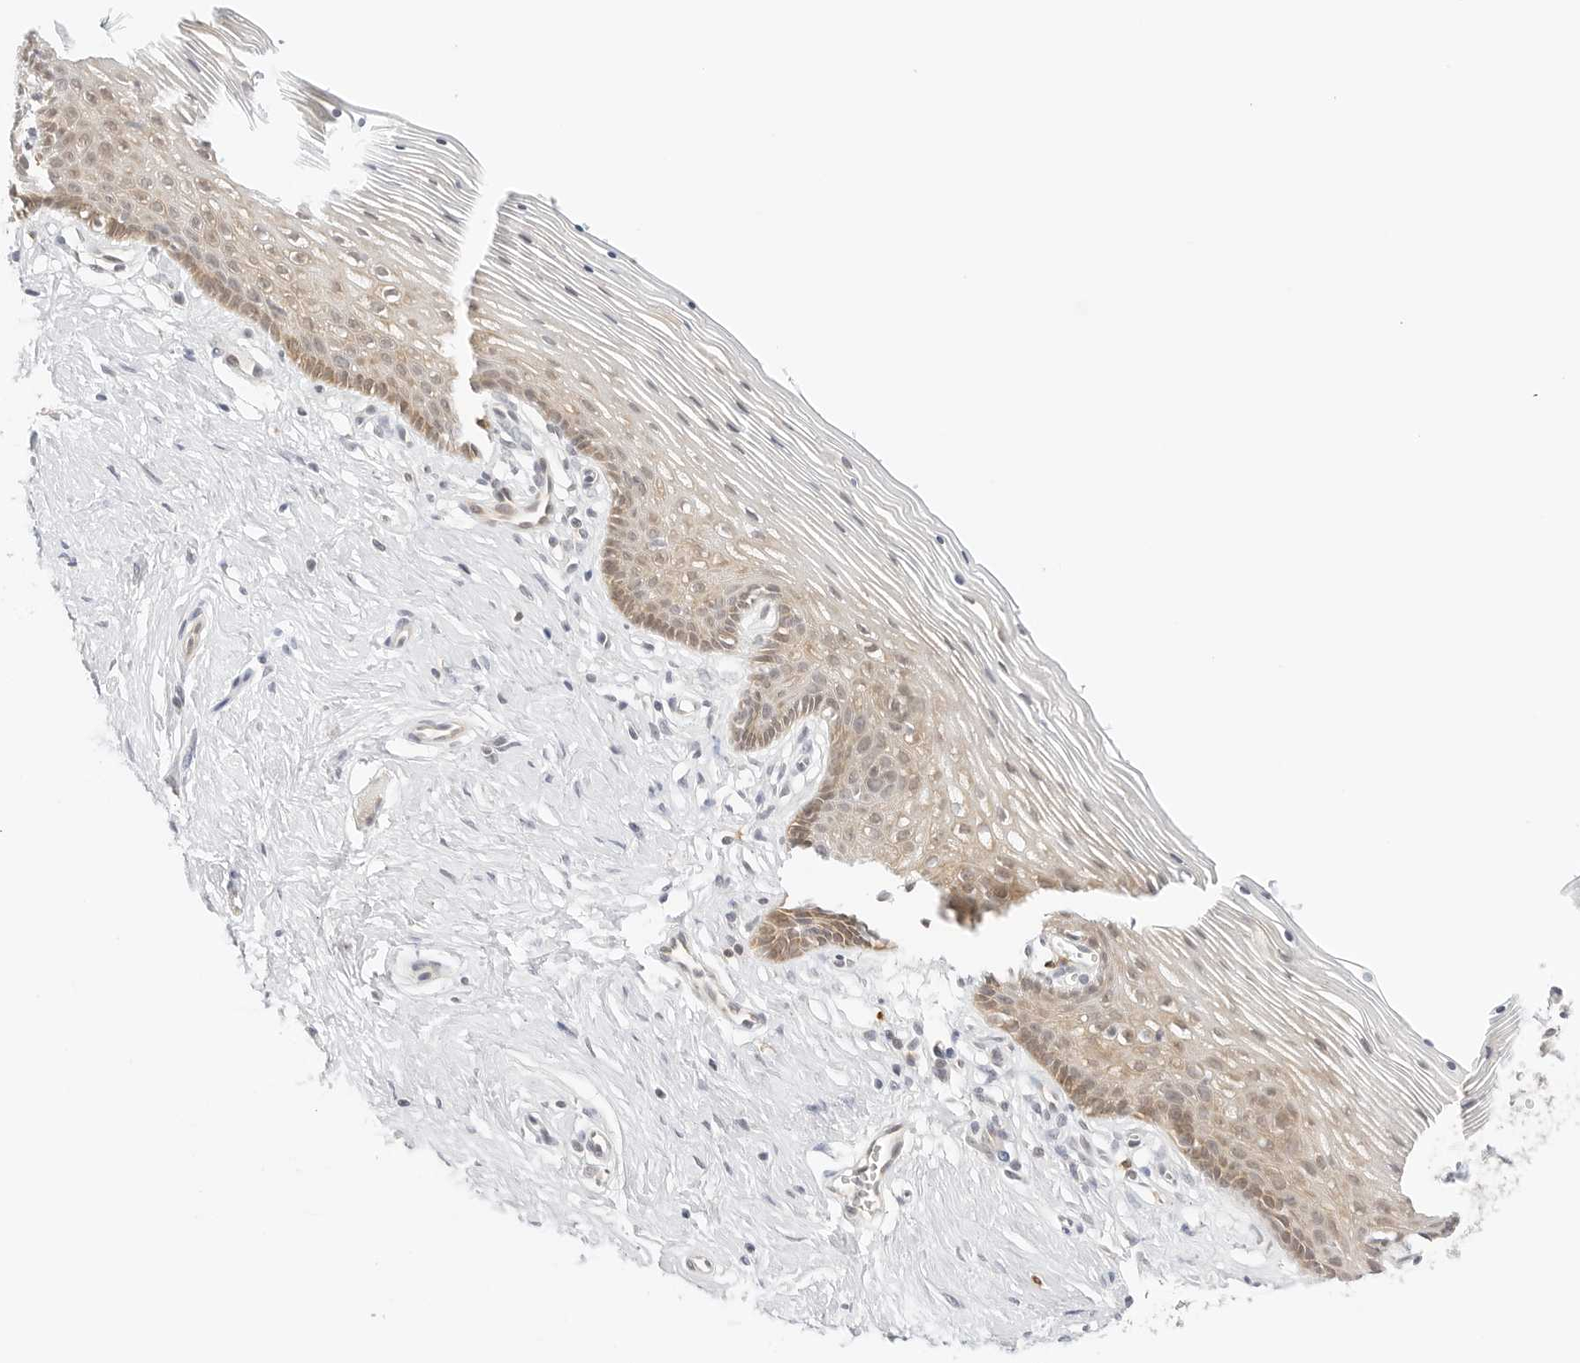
{"staining": {"intensity": "moderate", "quantity": "<25%", "location": "cytoplasmic/membranous,nuclear"}, "tissue": "vagina", "cell_type": "Squamous epithelial cells", "image_type": "normal", "snomed": [{"axis": "morphology", "description": "Normal tissue, NOS"}, {"axis": "topography", "description": "Vagina"}], "caption": "IHC of unremarkable vagina shows low levels of moderate cytoplasmic/membranous,nuclear staining in approximately <25% of squamous epithelial cells. The staining was performed using DAB, with brown indicating positive protein expression. Nuclei are stained blue with hematoxylin.", "gene": "TEKT2", "patient": {"sex": "female", "age": 32}}